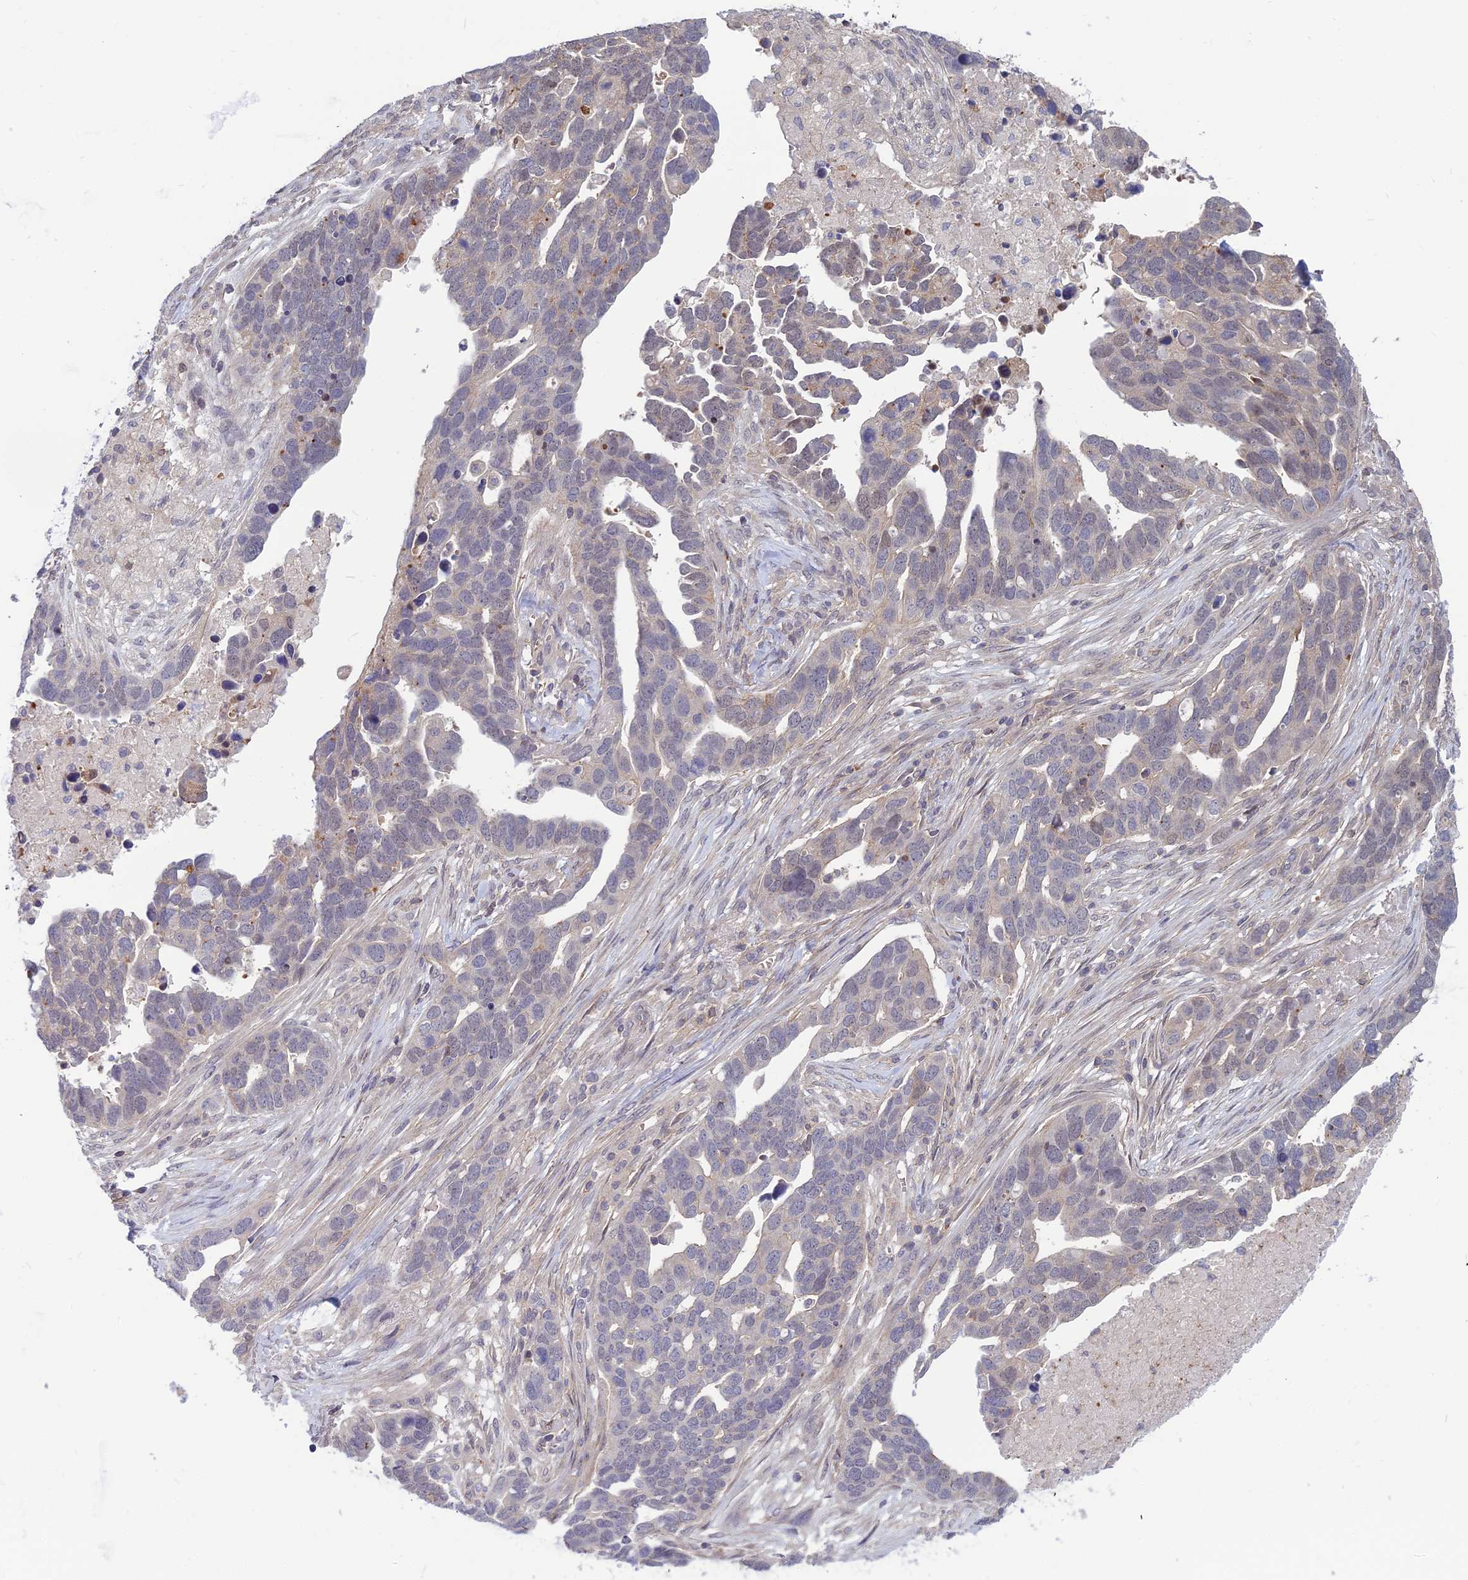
{"staining": {"intensity": "negative", "quantity": "none", "location": "none"}, "tissue": "ovarian cancer", "cell_type": "Tumor cells", "image_type": "cancer", "snomed": [{"axis": "morphology", "description": "Cystadenocarcinoma, serous, NOS"}, {"axis": "topography", "description": "Ovary"}], "caption": "Immunohistochemistry (IHC) image of serous cystadenocarcinoma (ovarian) stained for a protein (brown), which shows no positivity in tumor cells. The staining is performed using DAB (3,3'-diaminobenzidine) brown chromogen with nuclei counter-stained in using hematoxylin.", "gene": "OPA3", "patient": {"sex": "female", "age": 54}}